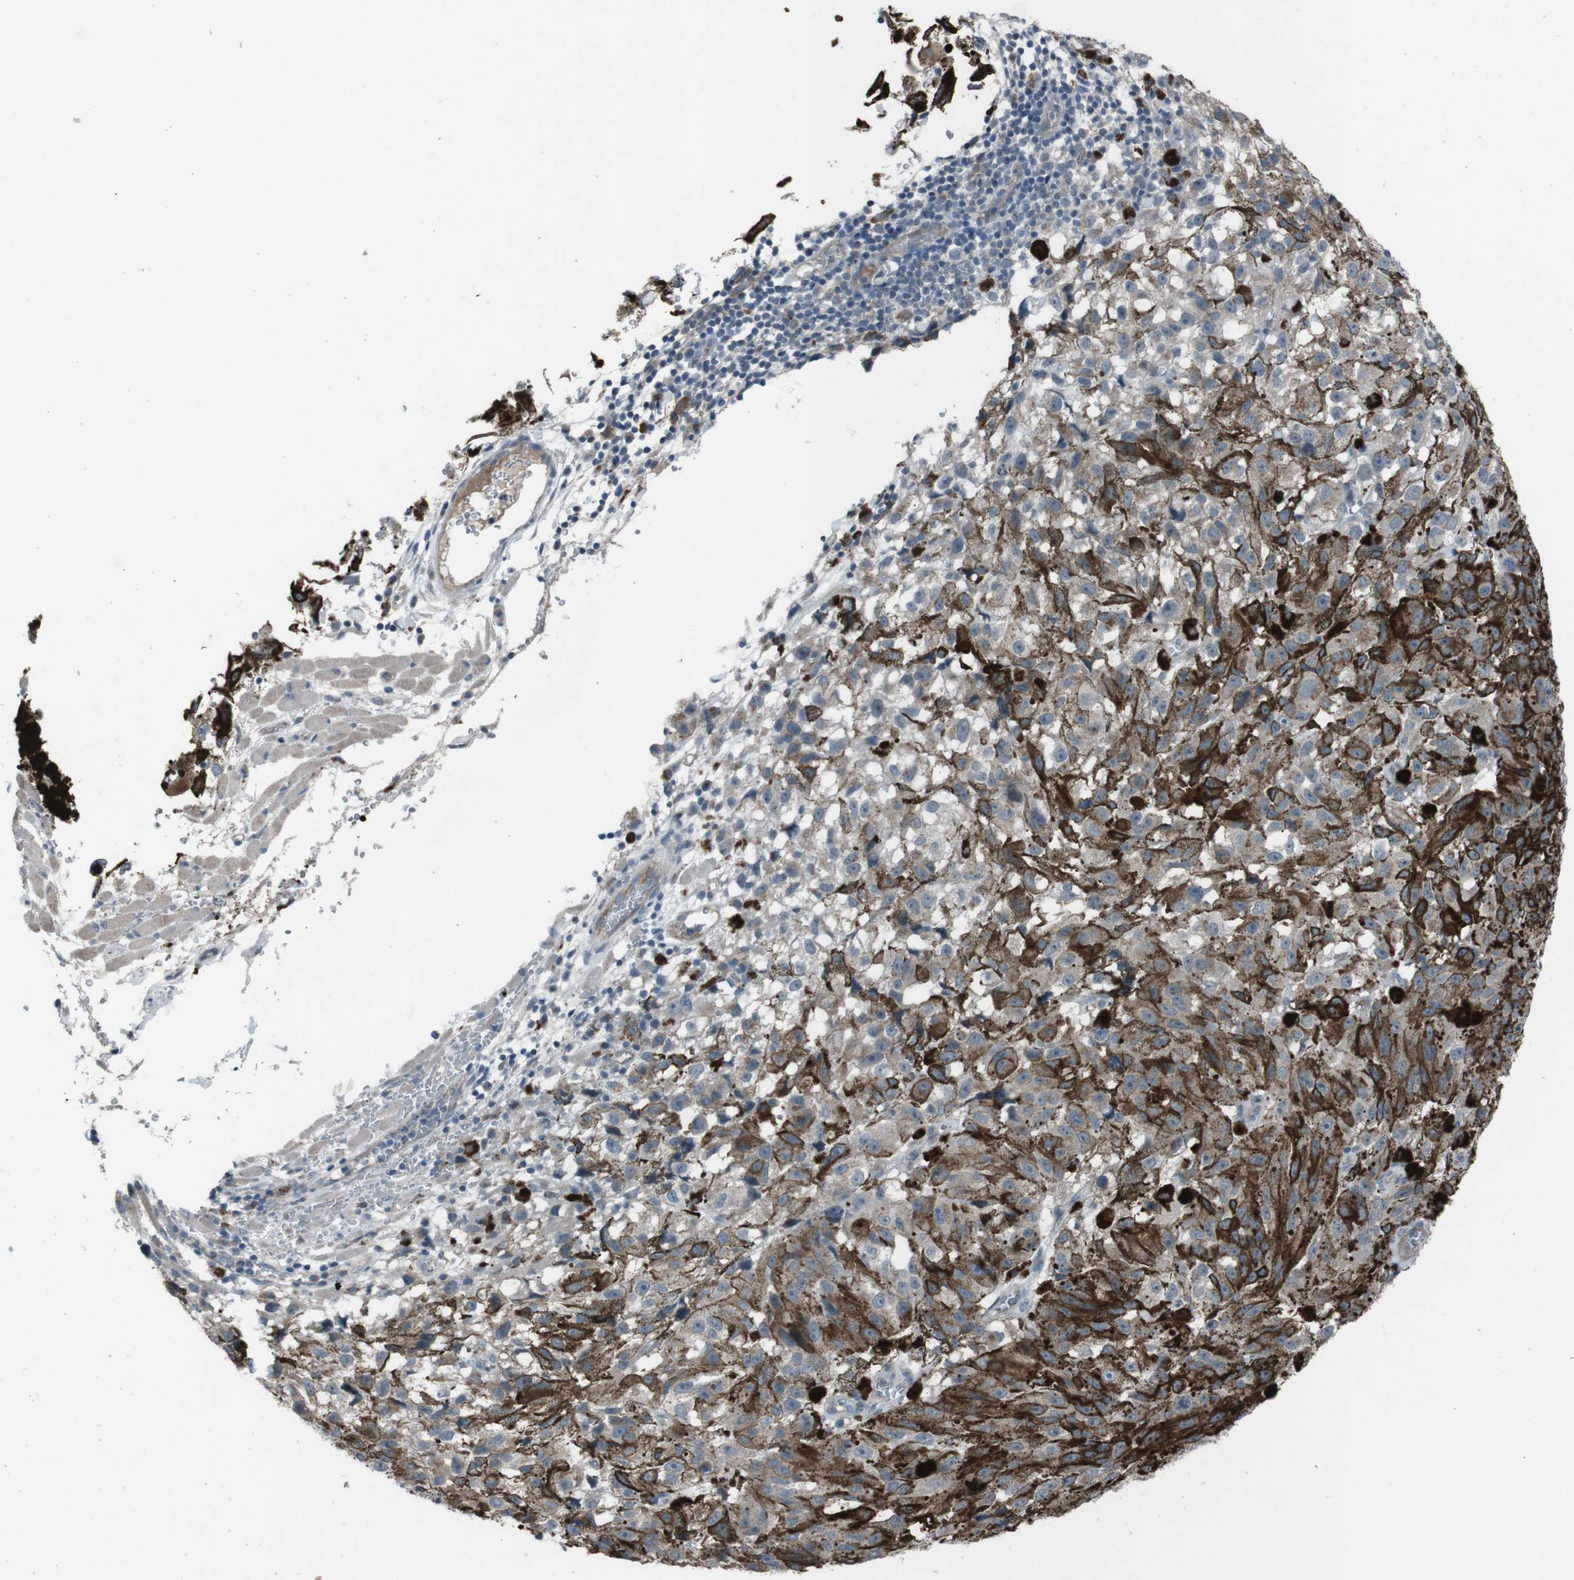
{"staining": {"intensity": "weak", "quantity": ">75%", "location": "cytoplasmic/membranous"}, "tissue": "melanoma", "cell_type": "Tumor cells", "image_type": "cancer", "snomed": [{"axis": "morphology", "description": "Malignant melanoma, NOS"}, {"axis": "topography", "description": "Skin"}], "caption": "An image of human melanoma stained for a protein shows weak cytoplasmic/membranous brown staining in tumor cells.", "gene": "EFNA5", "patient": {"sex": "female", "age": 104}}